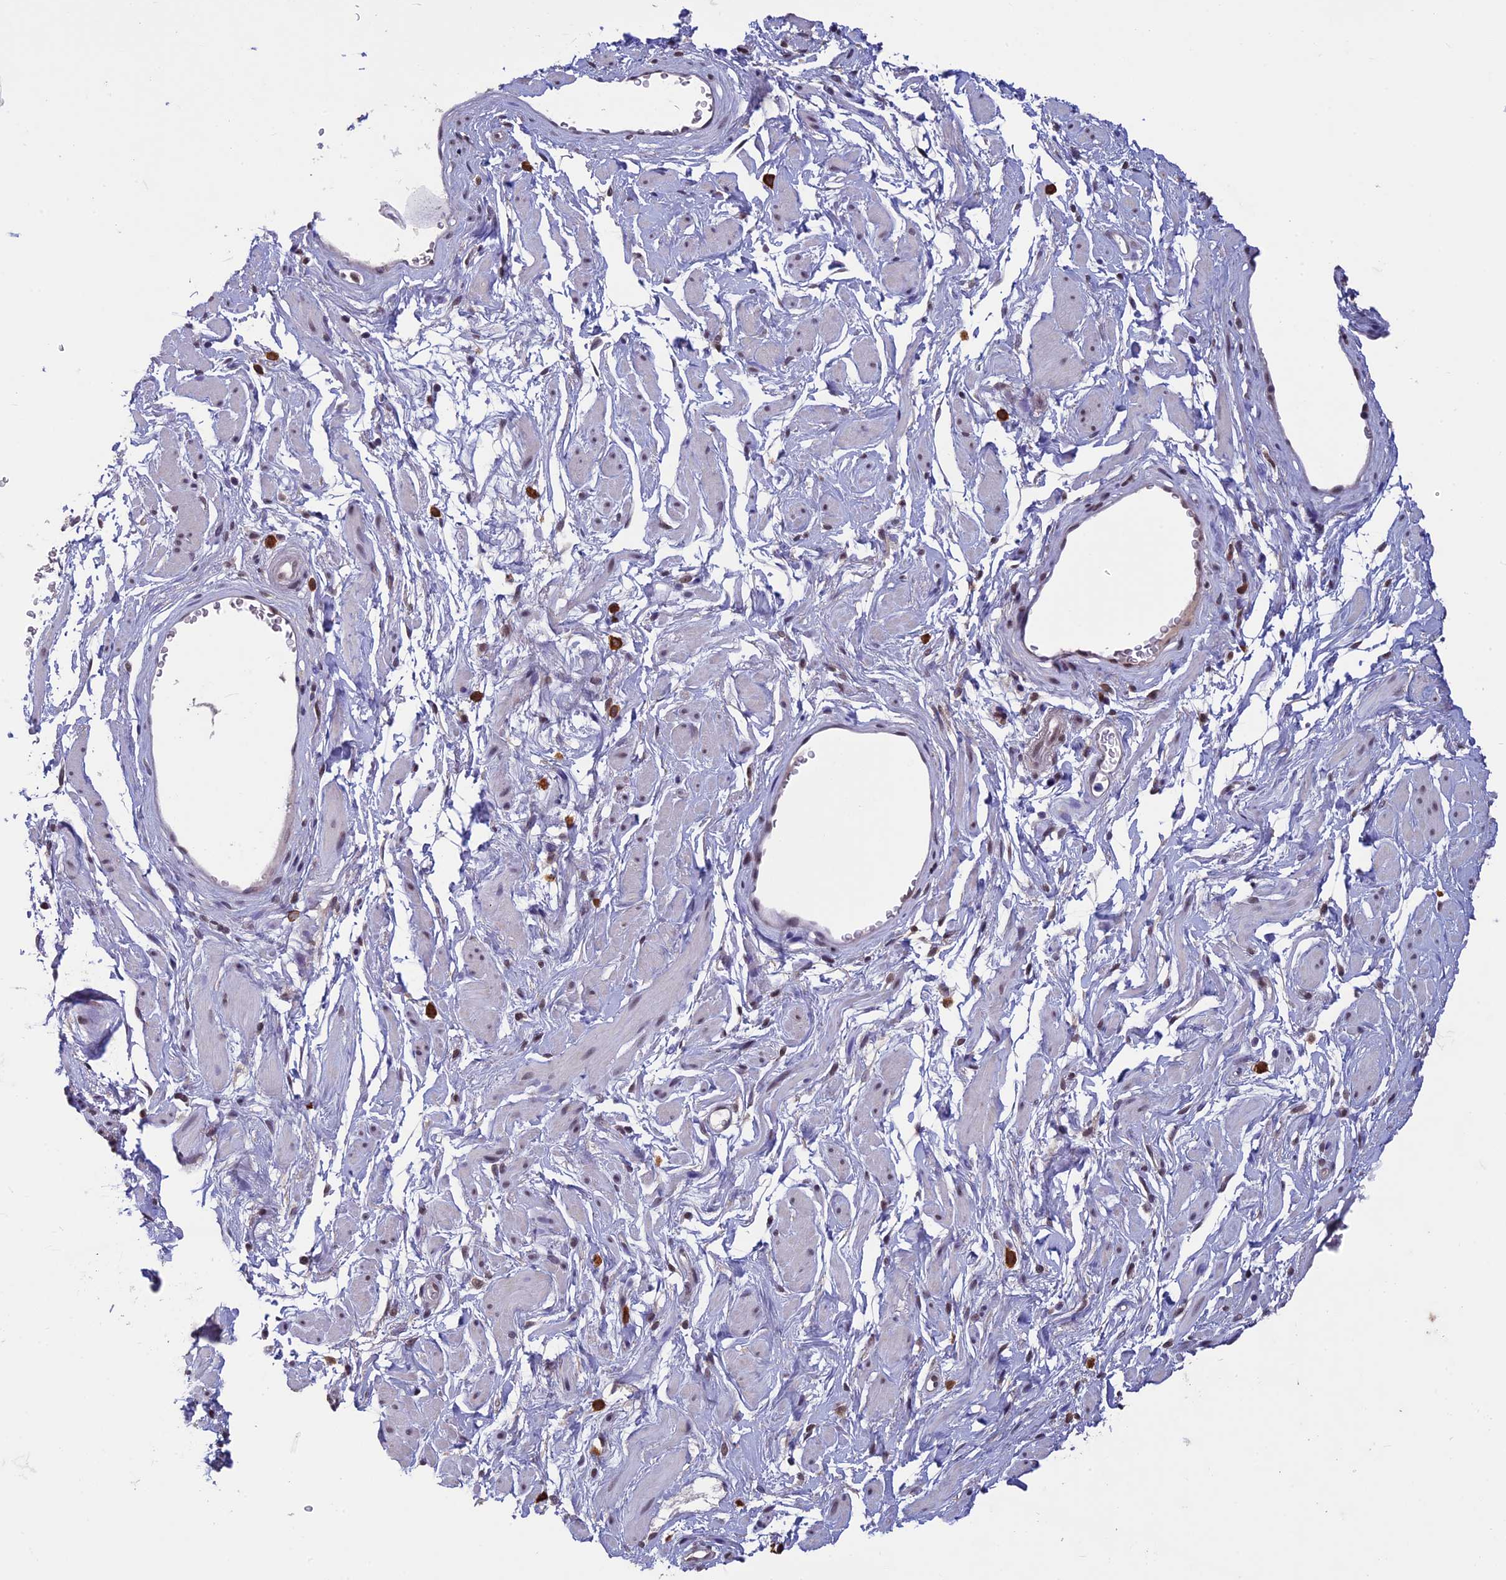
{"staining": {"intensity": "negative", "quantity": "none", "location": "none"}, "tissue": "adipose tissue", "cell_type": "Adipocytes", "image_type": "normal", "snomed": [{"axis": "morphology", "description": "Normal tissue, NOS"}, {"axis": "morphology", "description": "Adenocarcinoma, NOS"}, {"axis": "topography", "description": "Rectum"}, {"axis": "topography", "description": "Vagina"}, {"axis": "topography", "description": "Peripheral nerve tissue"}], "caption": "Adipocytes show no significant protein expression in benign adipose tissue. The staining was performed using DAB (3,3'-diaminobenzidine) to visualize the protein expression in brown, while the nuclei were stained in blue with hematoxylin (Magnification: 20x).", "gene": "RNF40", "patient": {"sex": "female", "age": 71}}